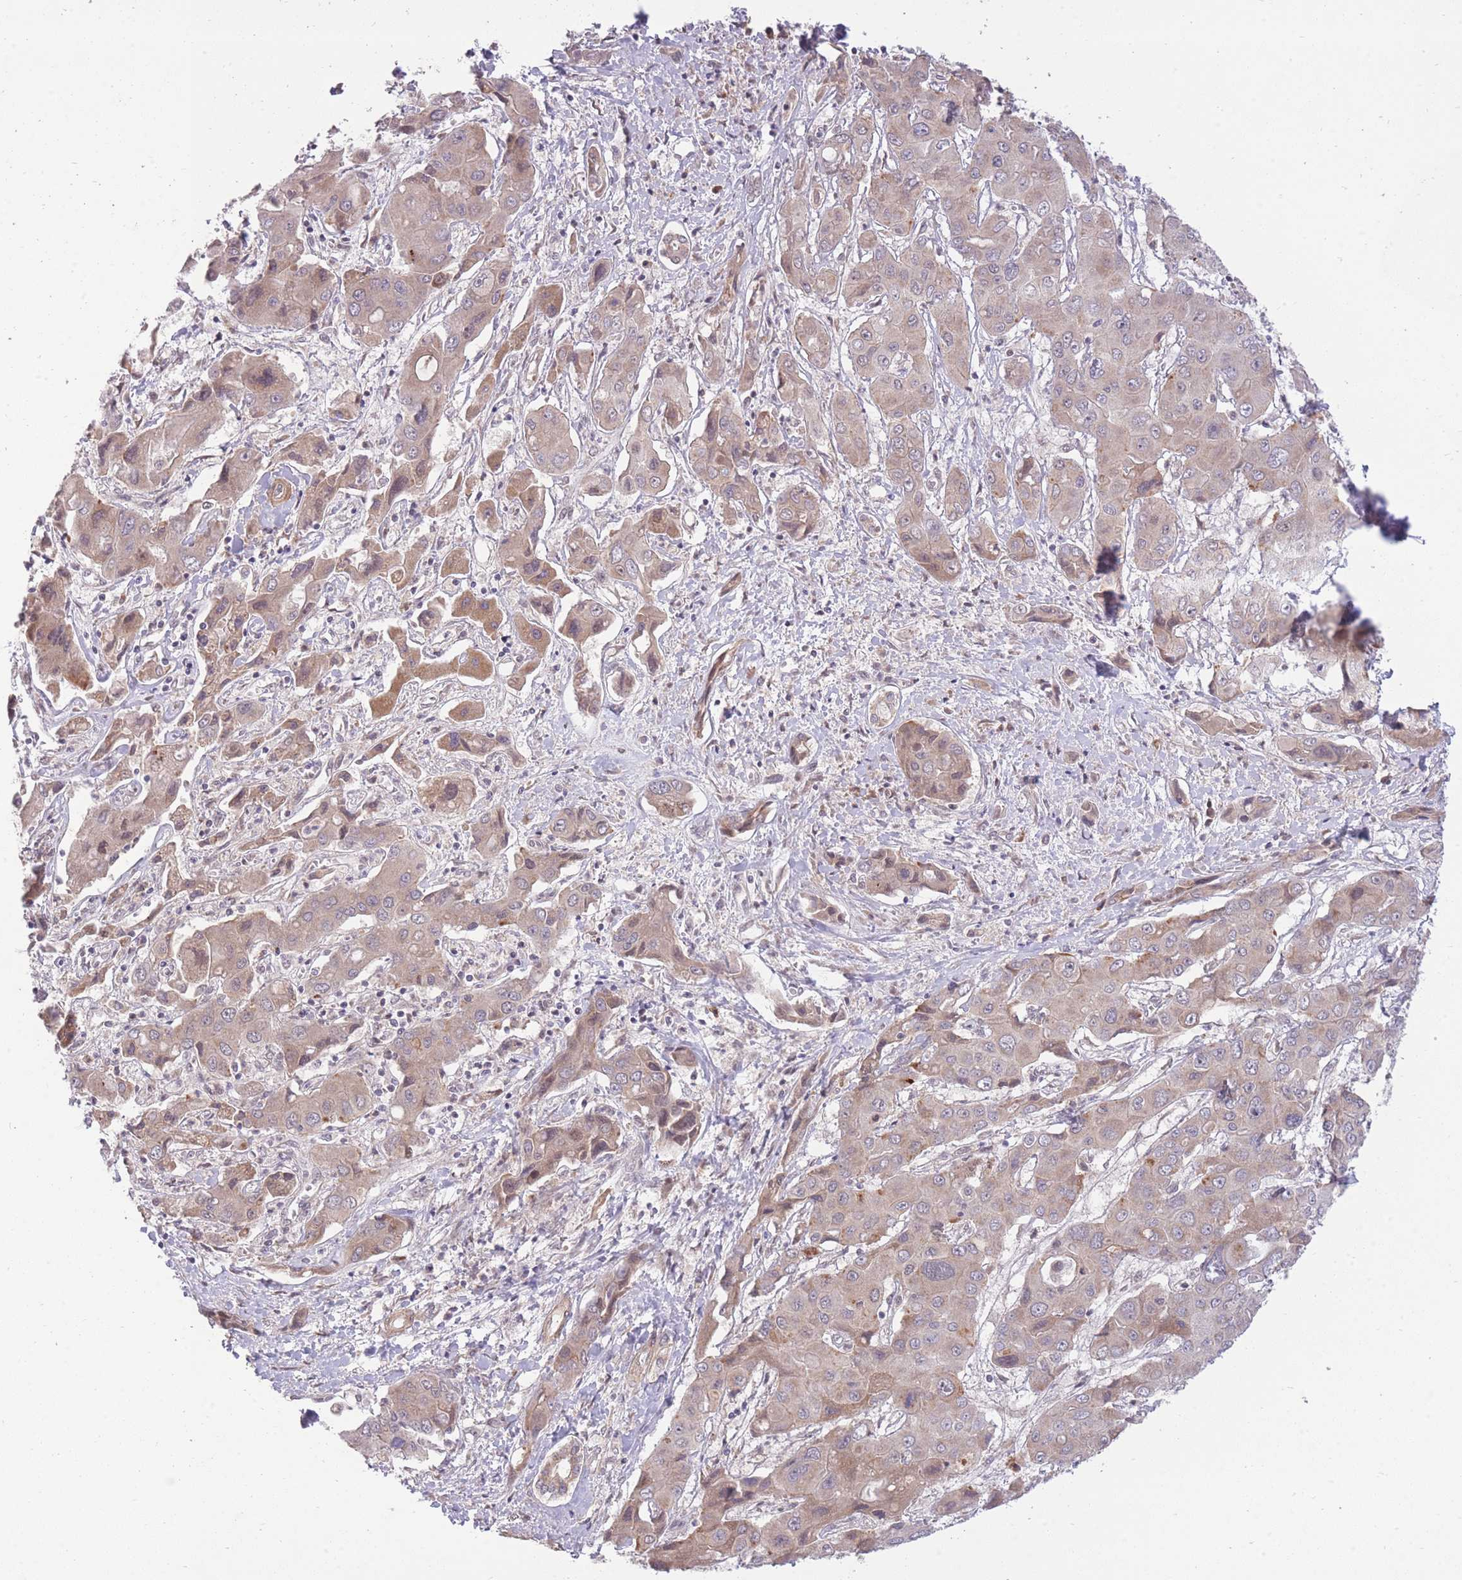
{"staining": {"intensity": "weak", "quantity": "25%-75%", "location": "cytoplasmic/membranous"}, "tissue": "liver cancer", "cell_type": "Tumor cells", "image_type": "cancer", "snomed": [{"axis": "morphology", "description": "Cholangiocarcinoma"}, {"axis": "topography", "description": "Liver"}], "caption": "DAB immunohistochemical staining of cholangiocarcinoma (liver) displays weak cytoplasmic/membranous protein expression in approximately 25%-75% of tumor cells.", "gene": "ELOA2", "patient": {"sex": "male", "age": 67}}